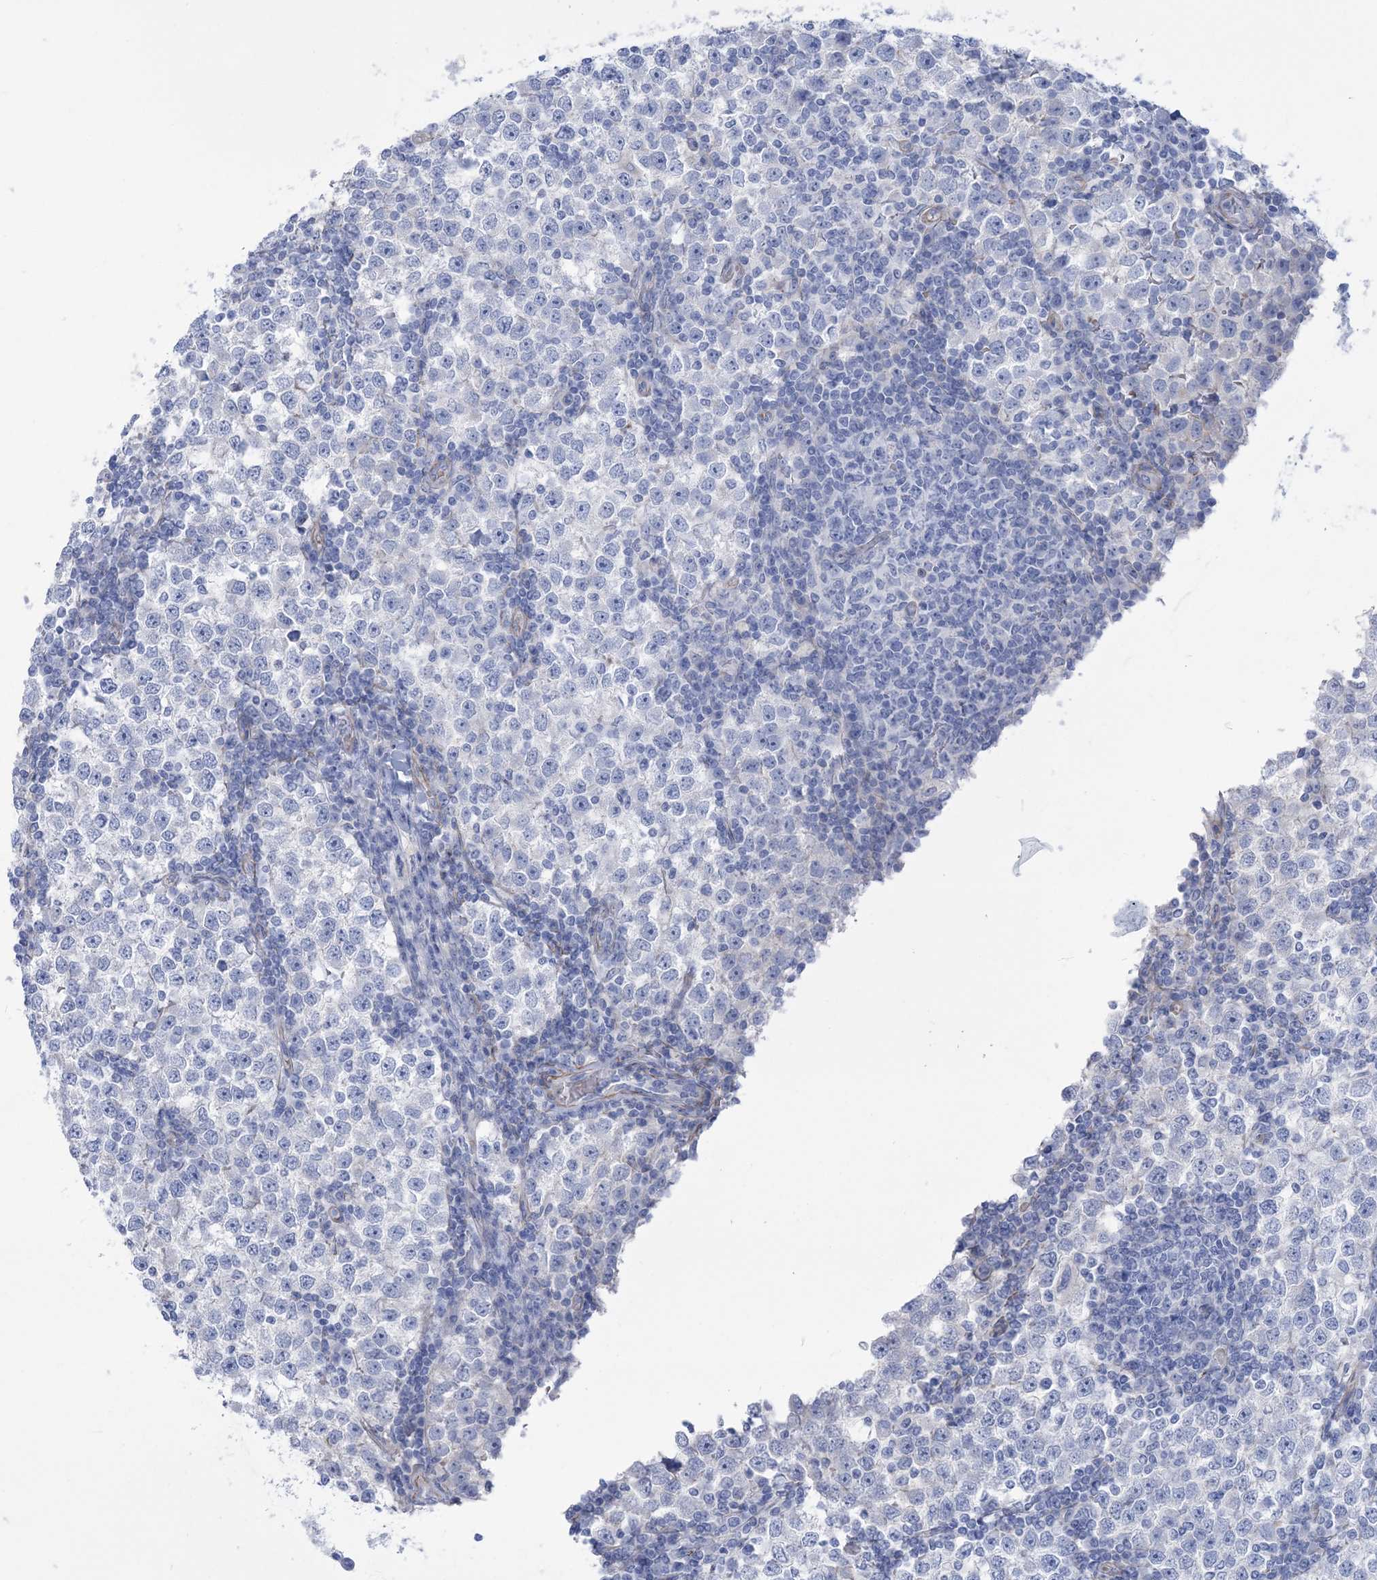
{"staining": {"intensity": "negative", "quantity": "none", "location": "none"}, "tissue": "testis cancer", "cell_type": "Tumor cells", "image_type": "cancer", "snomed": [{"axis": "morphology", "description": "Seminoma, NOS"}, {"axis": "topography", "description": "Testis"}], "caption": "There is no significant expression in tumor cells of testis seminoma.", "gene": "WDR74", "patient": {"sex": "male", "age": 65}}